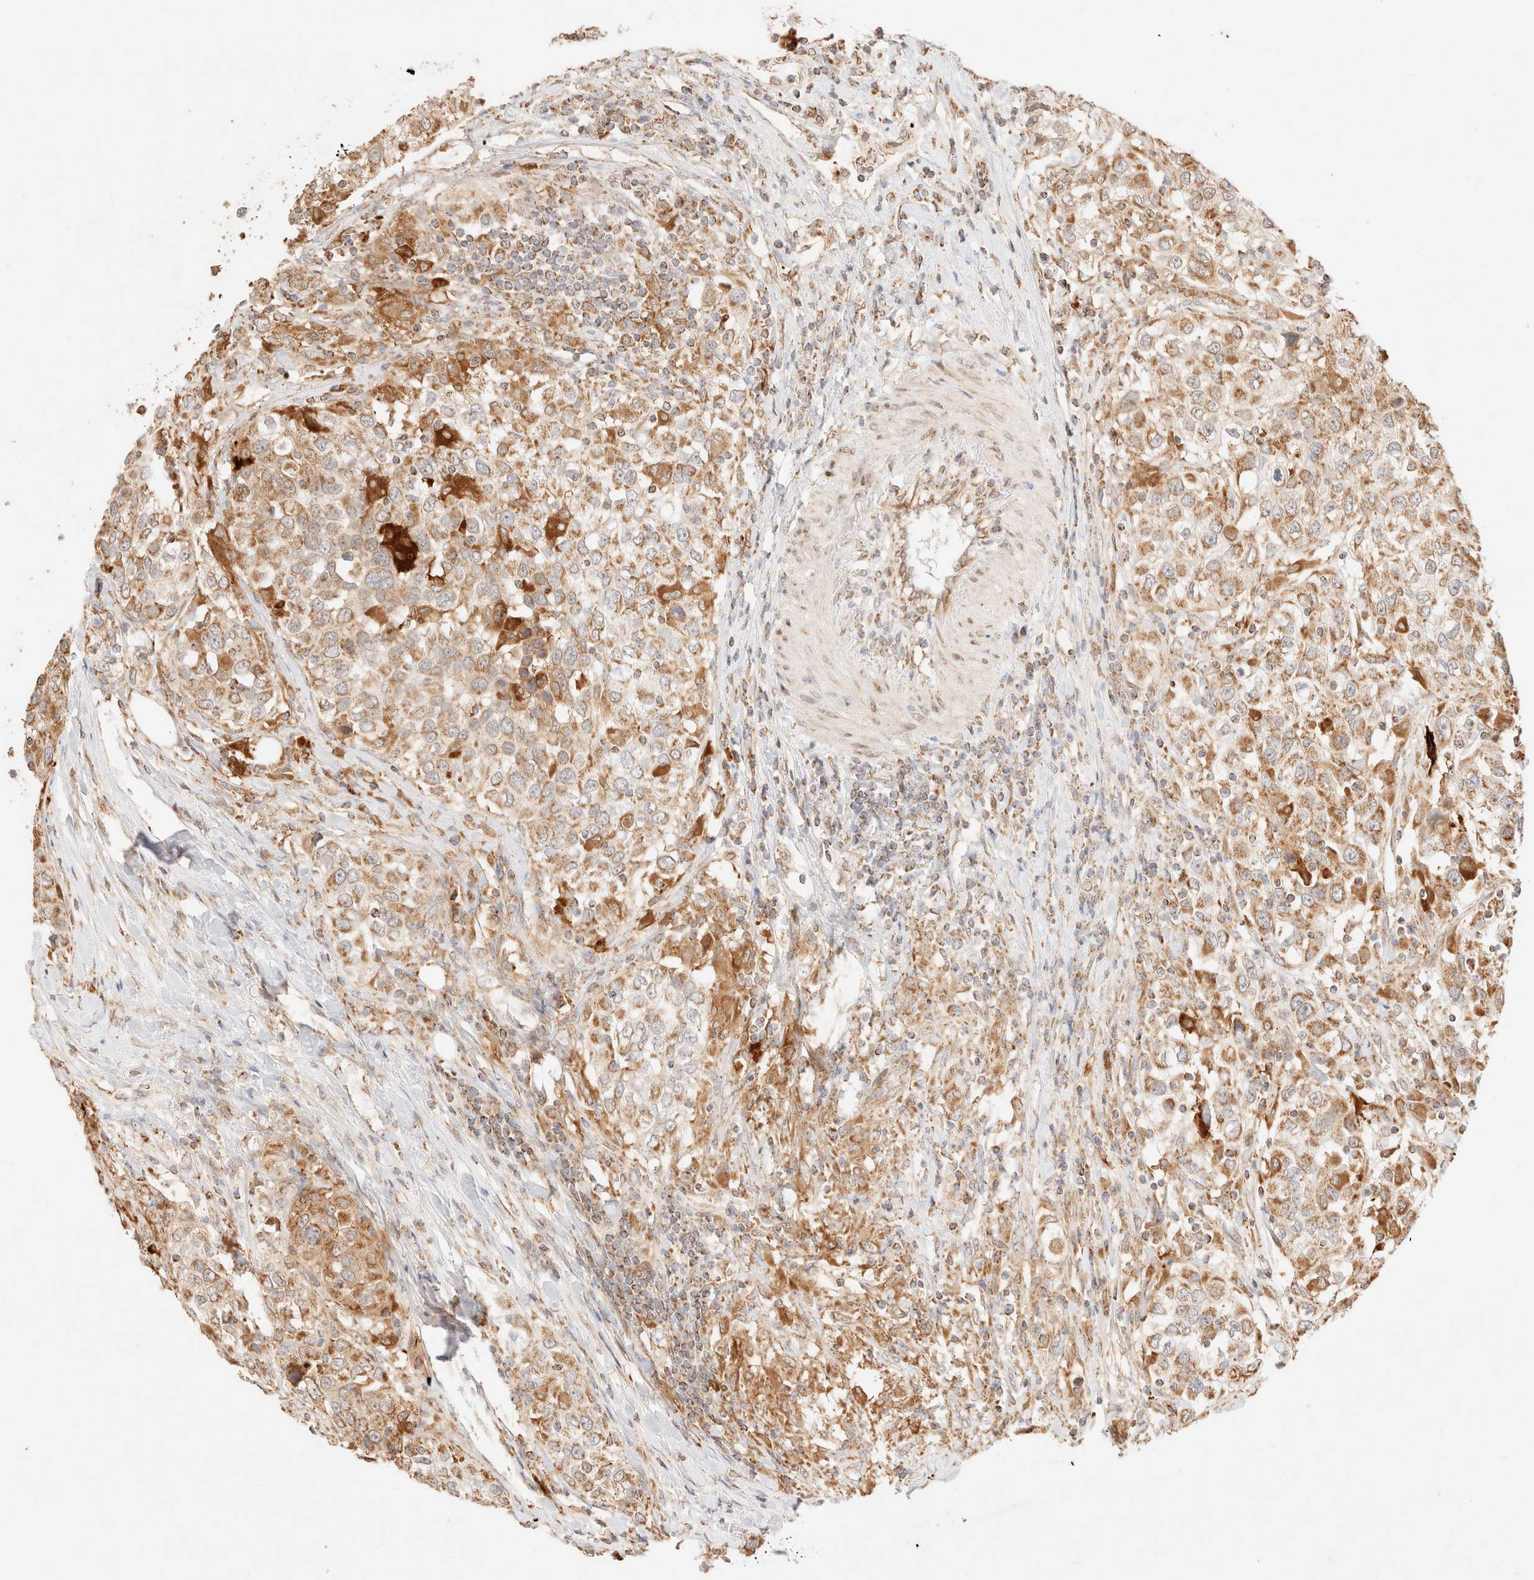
{"staining": {"intensity": "moderate", "quantity": ">75%", "location": "cytoplasmic/membranous"}, "tissue": "urothelial cancer", "cell_type": "Tumor cells", "image_type": "cancer", "snomed": [{"axis": "morphology", "description": "Urothelial carcinoma, High grade"}, {"axis": "topography", "description": "Urinary bladder"}], "caption": "Urothelial carcinoma (high-grade) tissue demonstrates moderate cytoplasmic/membranous positivity in about >75% of tumor cells, visualized by immunohistochemistry.", "gene": "TACO1", "patient": {"sex": "female", "age": 80}}